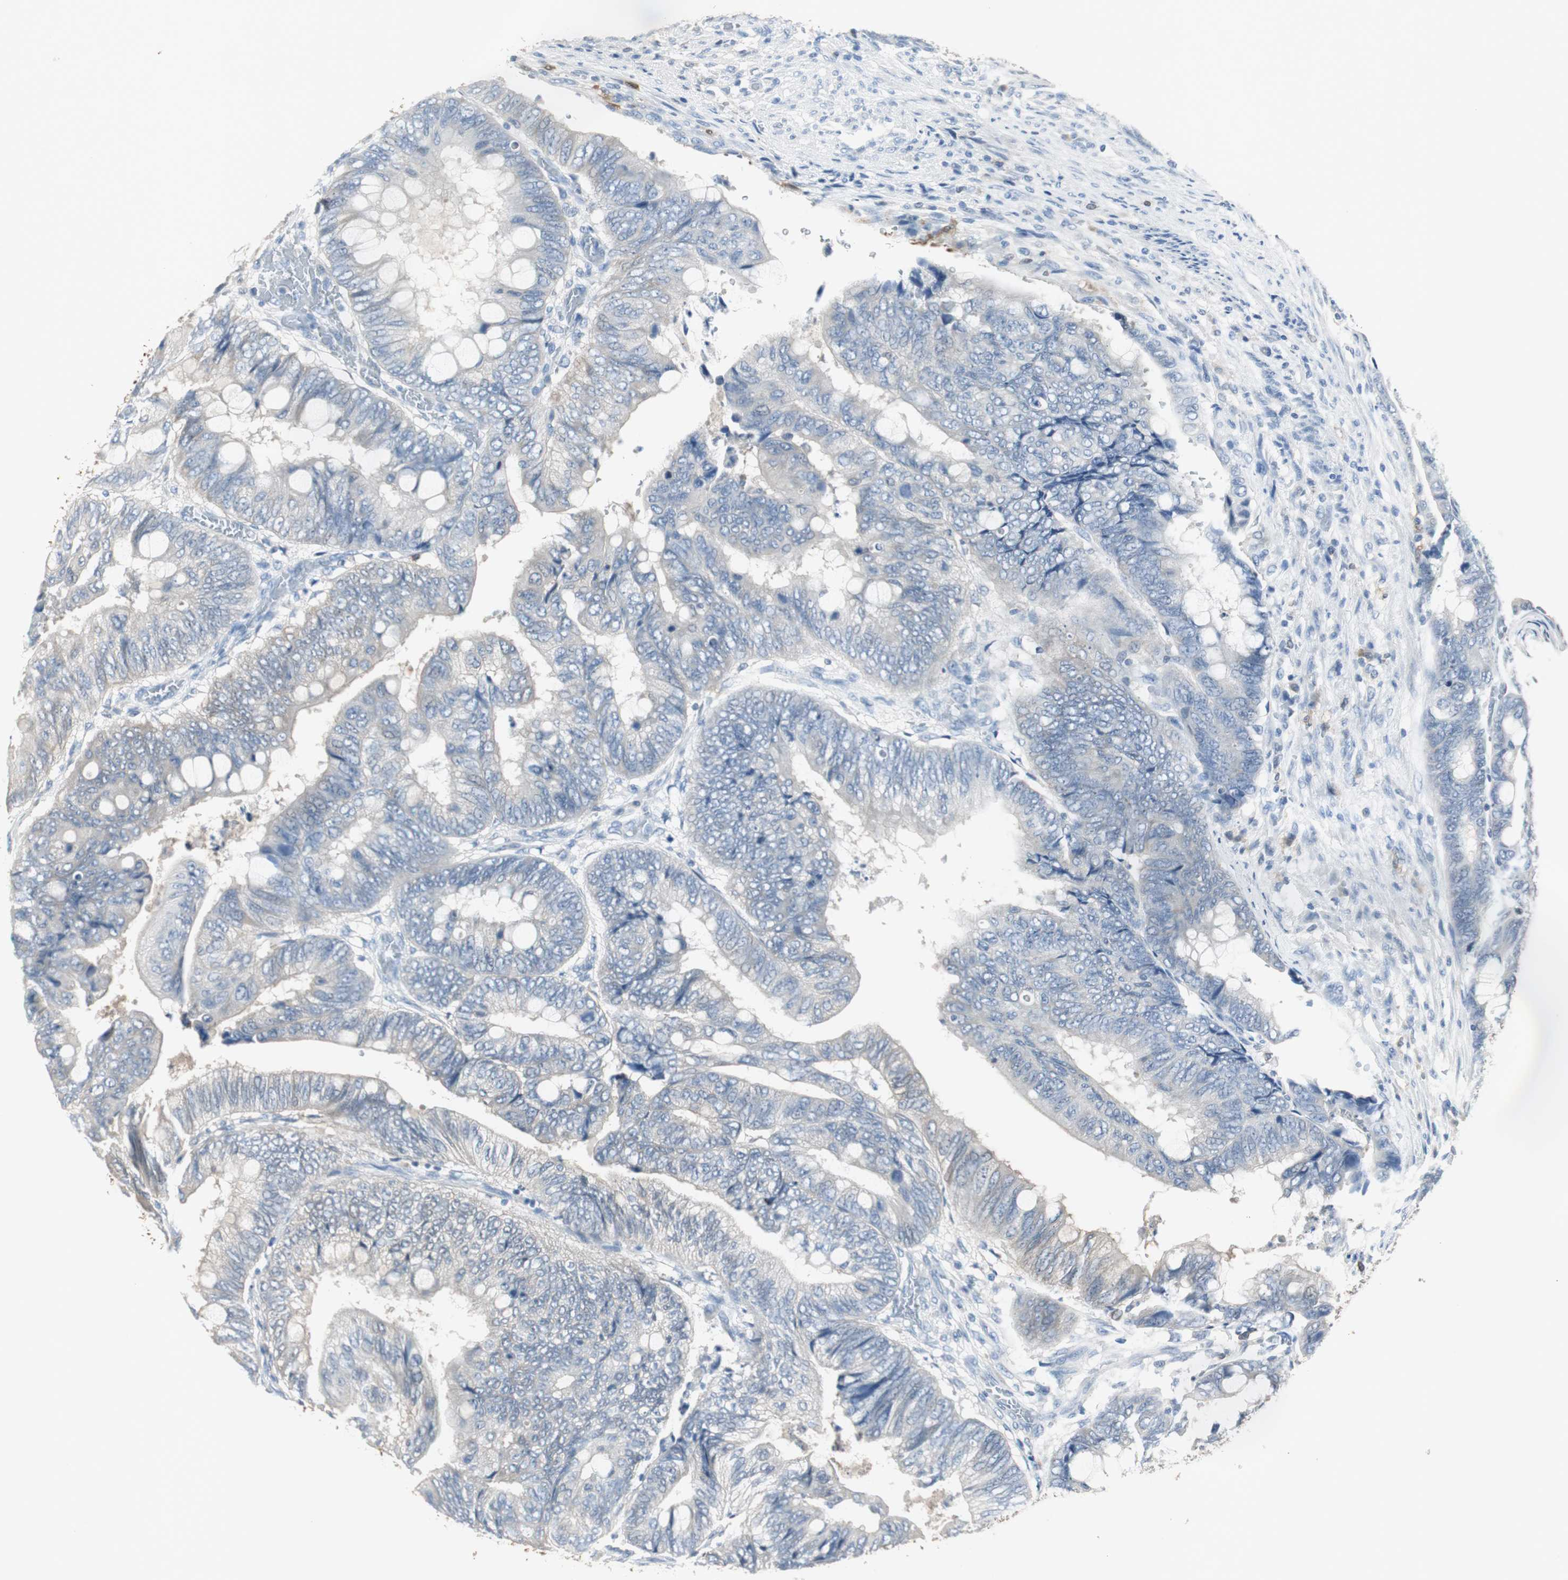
{"staining": {"intensity": "negative", "quantity": "none", "location": "none"}, "tissue": "colorectal cancer", "cell_type": "Tumor cells", "image_type": "cancer", "snomed": [{"axis": "morphology", "description": "Normal tissue, NOS"}, {"axis": "morphology", "description": "Adenocarcinoma, NOS"}, {"axis": "topography", "description": "Rectum"}, {"axis": "topography", "description": "Peripheral nerve tissue"}], "caption": "Colorectal cancer stained for a protein using immunohistochemistry shows no staining tumor cells.", "gene": "FBP1", "patient": {"sex": "male", "age": 92}}